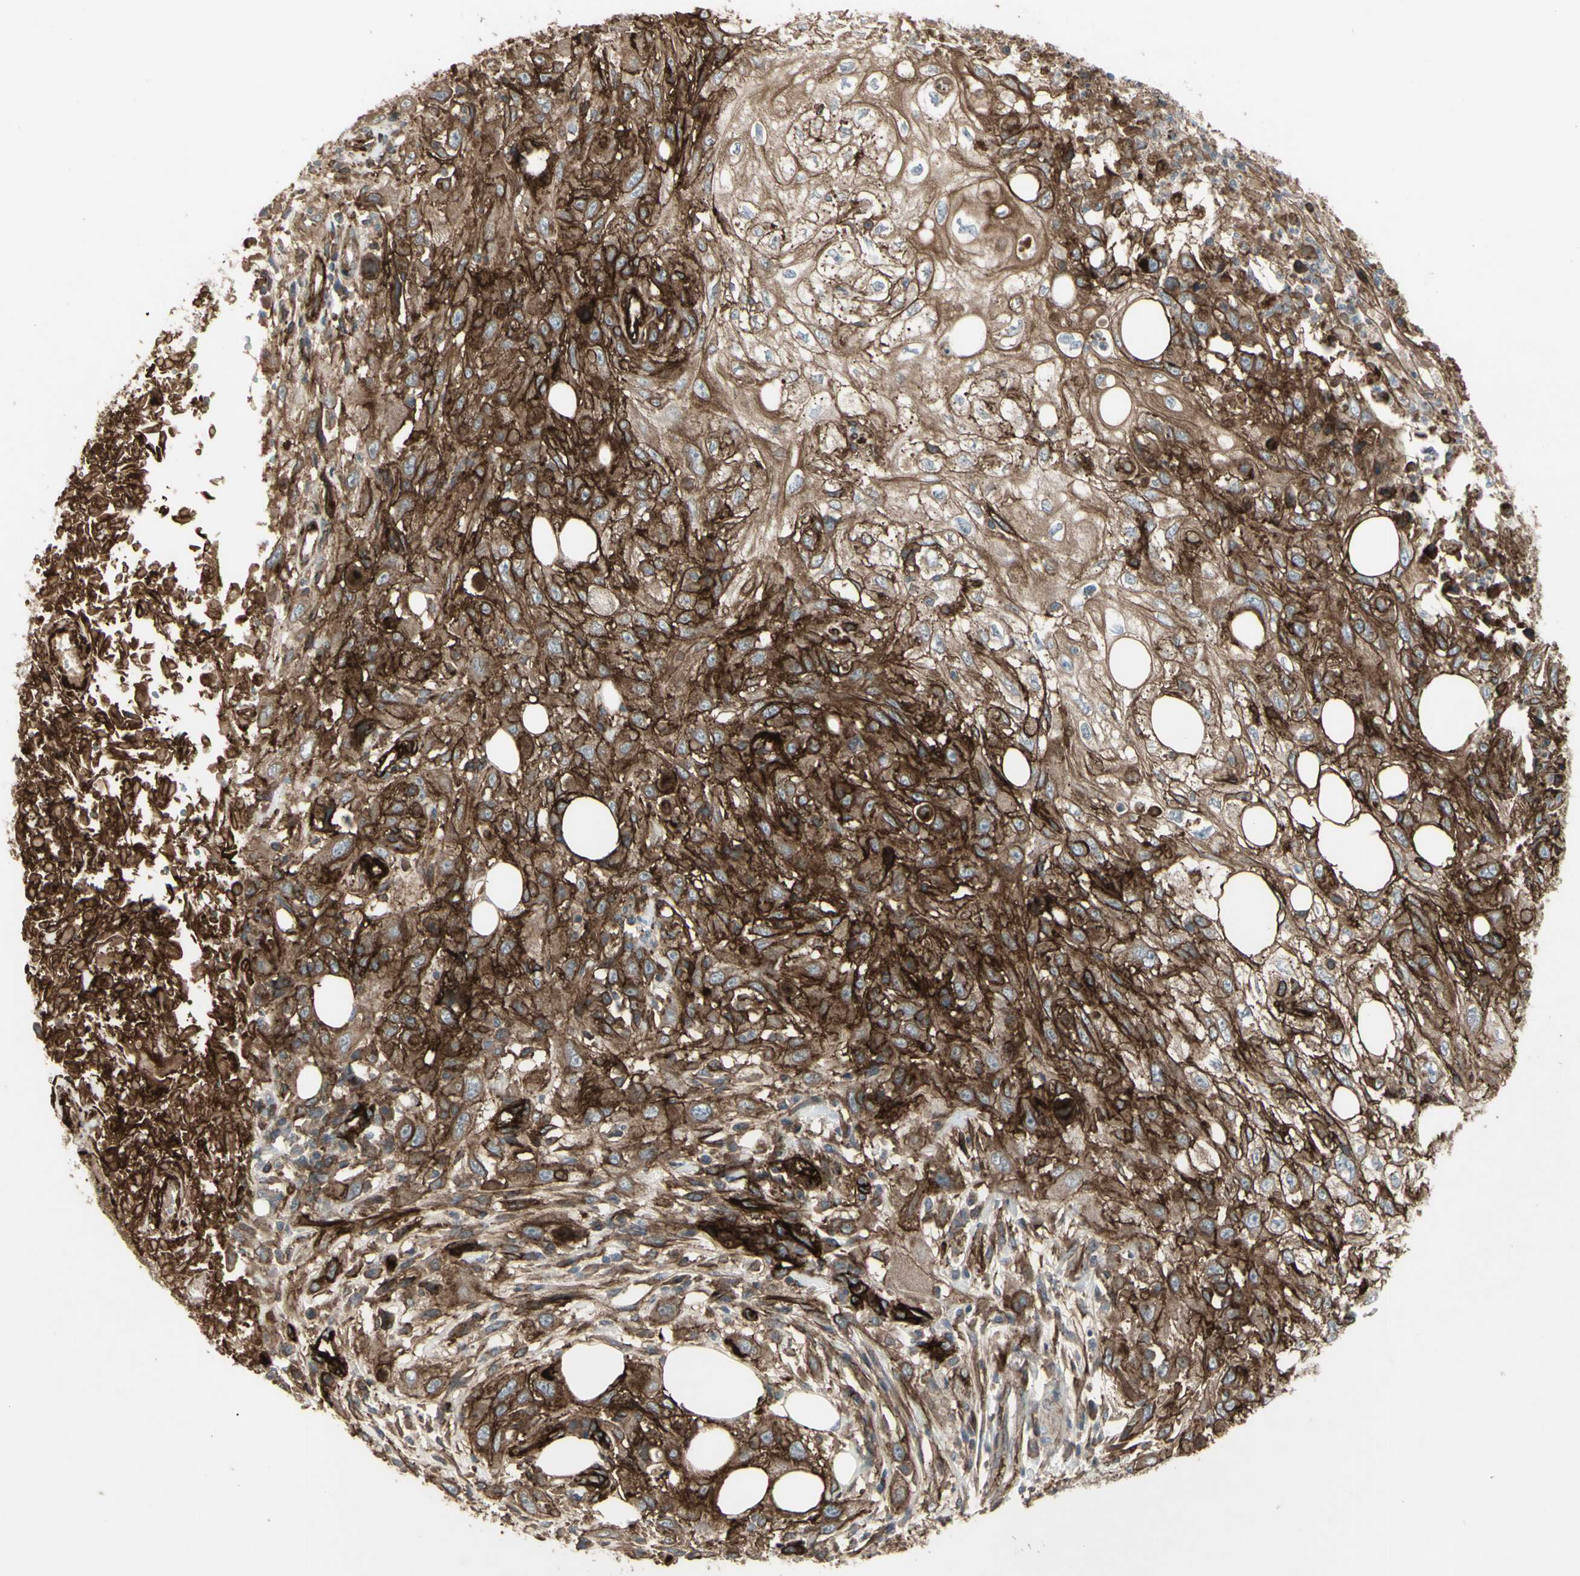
{"staining": {"intensity": "strong", "quantity": "25%-75%", "location": "cytoplasmic/membranous"}, "tissue": "skin cancer", "cell_type": "Tumor cells", "image_type": "cancer", "snomed": [{"axis": "morphology", "description": "Squamous cell carcinoma, NOS"}, {"axis": "topography", "description": "Skin"}], "caption": "Protein expression analysis of skin cancer (squamous cell carcinoma) demonstrates strong cytoplasmic/membranous positivity in approximately 25%-75% of tumor cells. The staining is performed using DAB (3,3'-diaminobenzidine) brown chromogen to label protein expression. The nuclei are counter-stained blue using hematoxylin.", "gene": "CD276", "patient": {"sex": "male", "age": 75}}